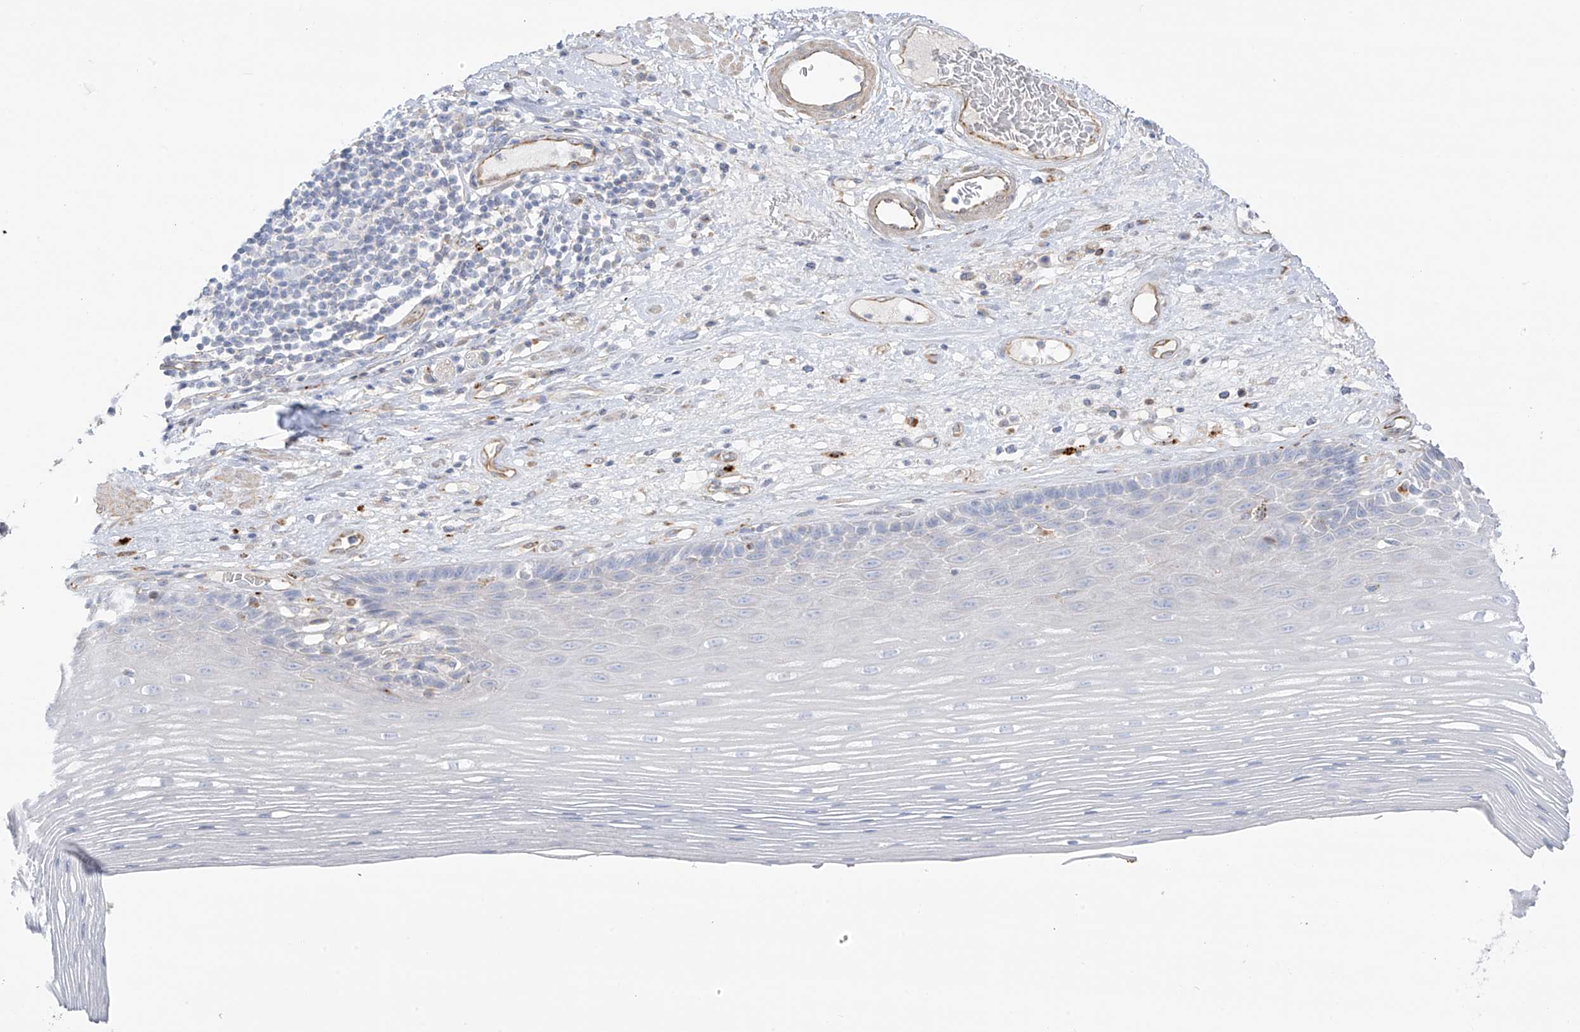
{"staining": {"intensity": "negative", "quantity": "none", "location": "none"}, "tissue": "esophagus", "cell_type": "Squamous epithelial cells", "image_type": "normal", "snomed": [{"axis": "morphology", "description": "Normal tissue, NOS"}, {"axis": "topography", "description": "Esophagus"}], "caption": "The photomicrograph exhibits no staining of squamous epithelial cells in unremarkable esophagus.", "gene": "TAL2", "patient": {"sex": "male", "age": 62}}